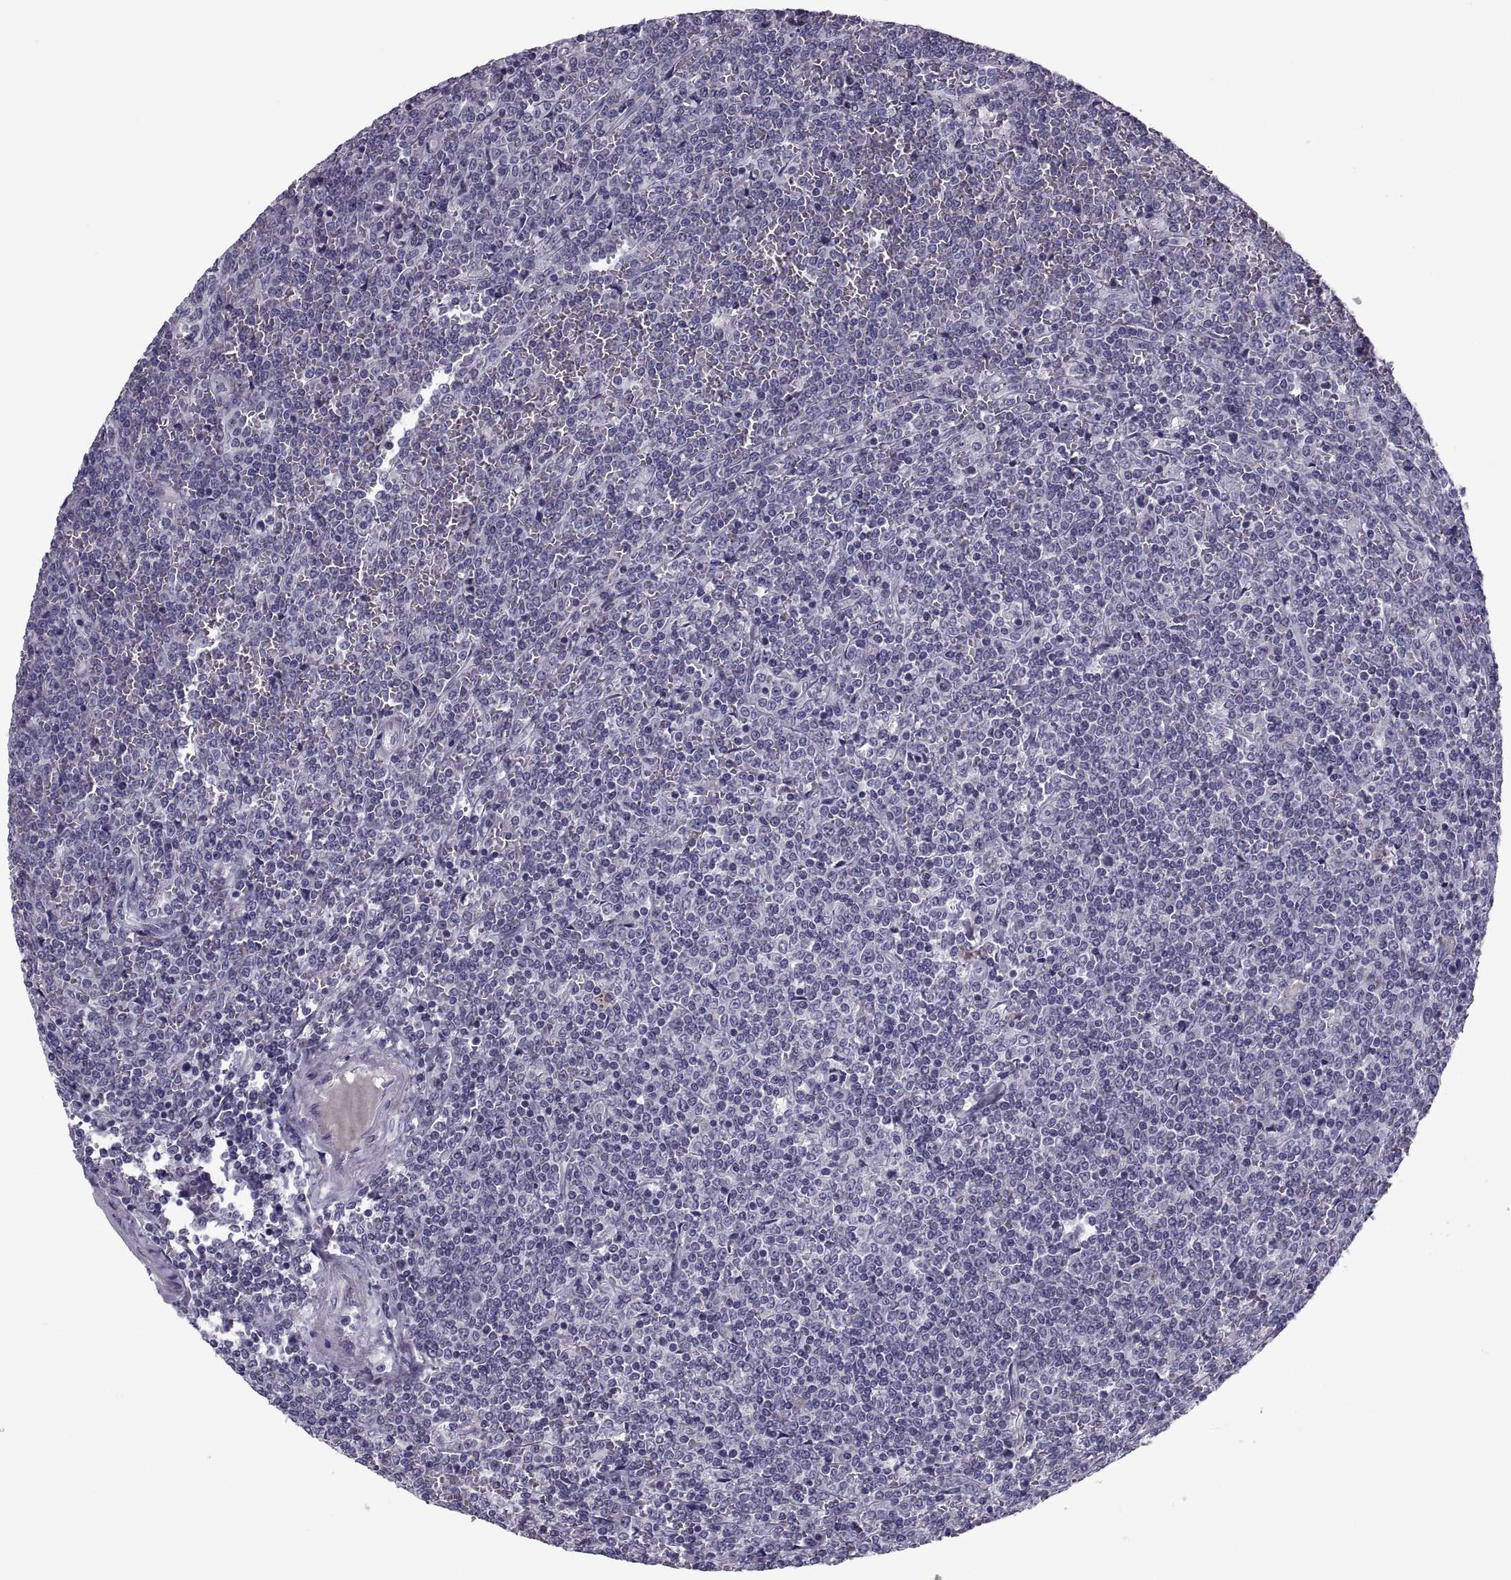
{"staining": {"intensity": "negative", "quantity": "none", "location": "none"}, "tissue": "lymphoma", "cell_type": "Tumor cells", "image_type": "cancer", "snomed": [{"axis": "morphology", "description": "Malignant lymphoma, non-Hodgkin's type, Low grade"}, {"axis": "topography", "description": "Spleen"}], "caption": "Malignant lymphoma, non-Hodgkin's type (low-grade) was stained to show a protein in brown. There is no significant expression in tumor cells.", "gene": "PDZRN4", "patient": {"sex": "female", "age": 19}}